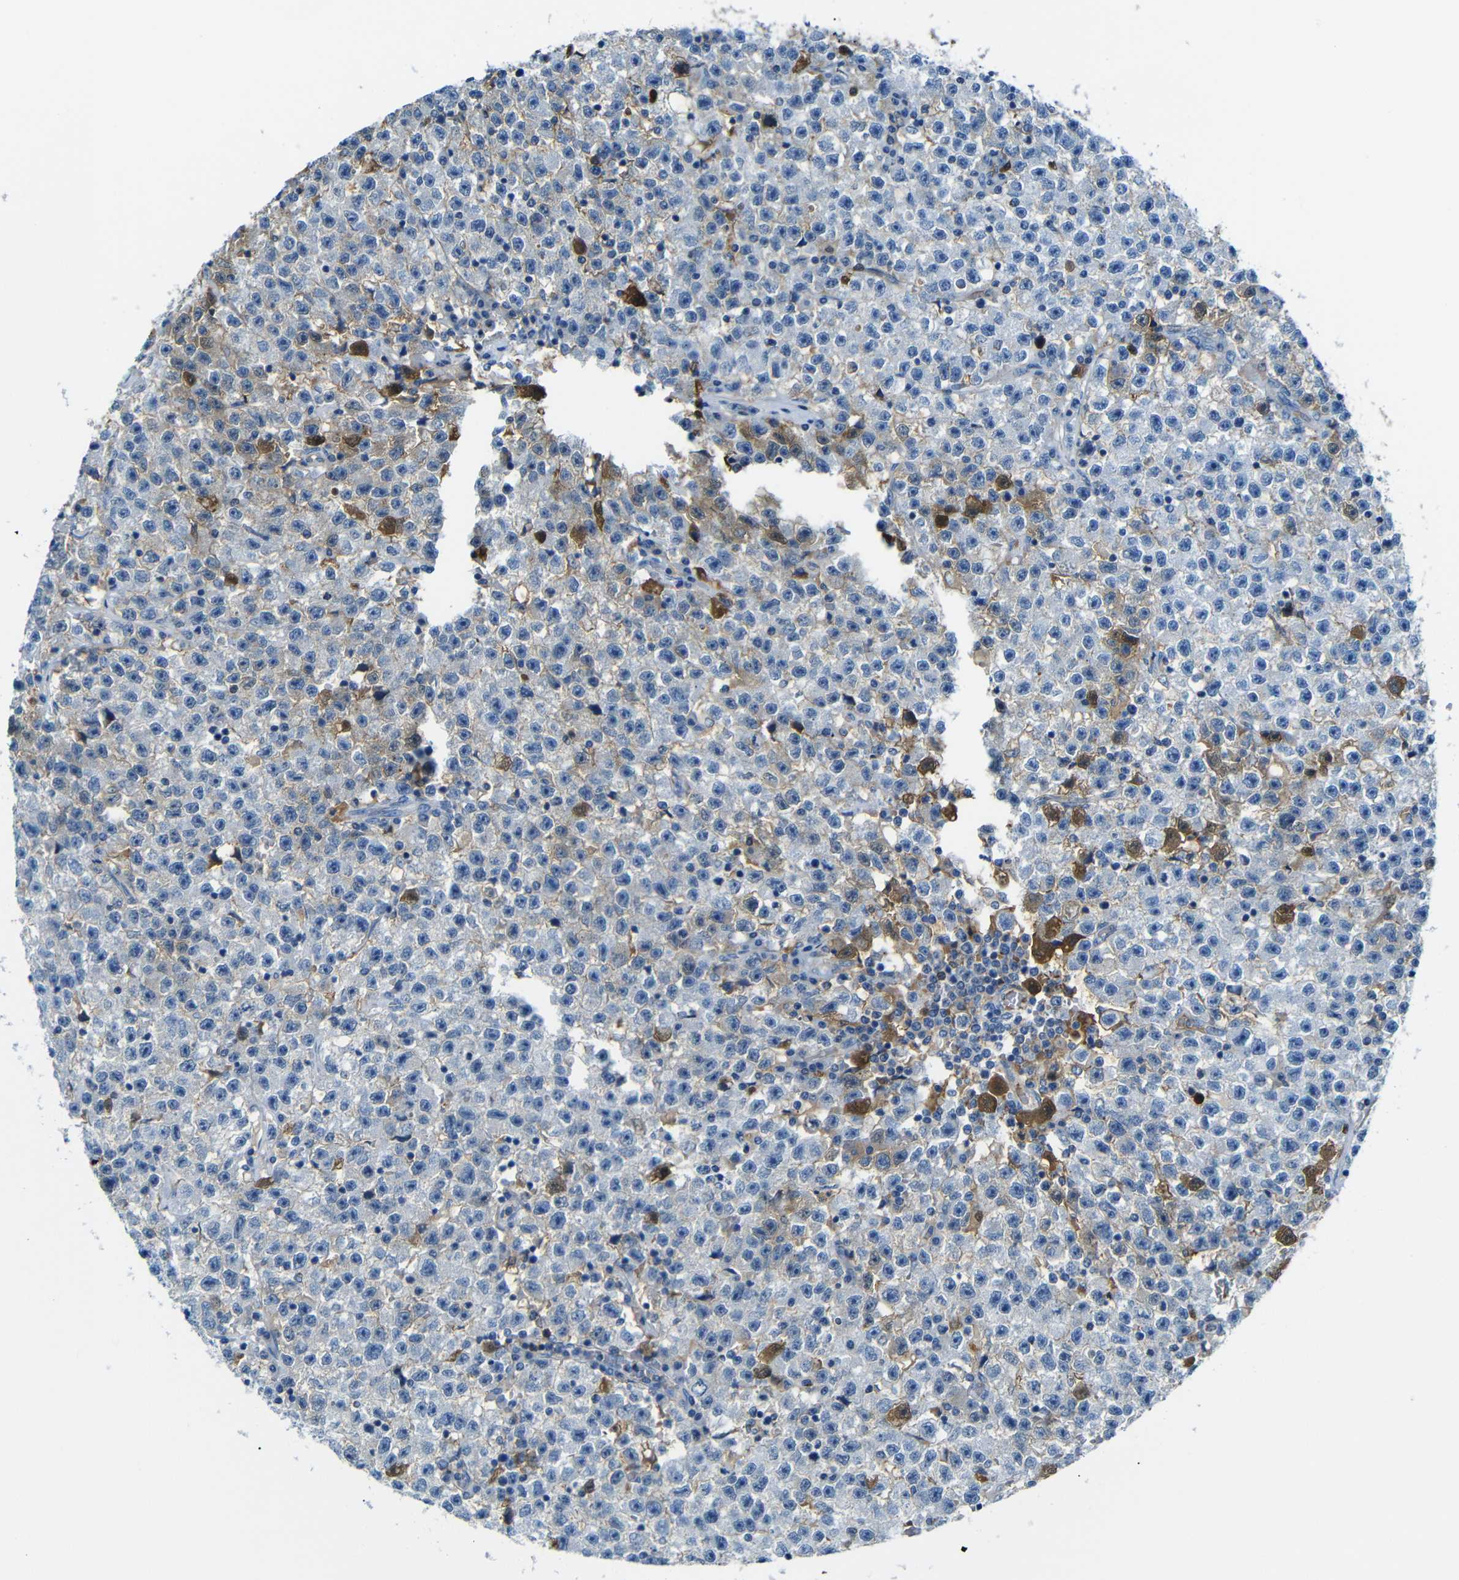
{"staining": {"intensity": "strong", "quantity": "<25%", "location": "cytoplasmic/membranous"}, "tissue": "testis cancer", "cell_type": "Tumor cells", "image_type": "cancer", "snomed": [{"axis": "morphology", "description": "Seminoma, NOS"}, {"axis": "topography", "description": "Testis"}], "caption": "Testis cancer (seminoma) was stained to show a protein in brown. There is medium levels of strong cytoplasmic/membranous expression in about <25% of tumor cells.", "gene": "SERPINA1", "patient": {"sex": "male", "age": 22}}